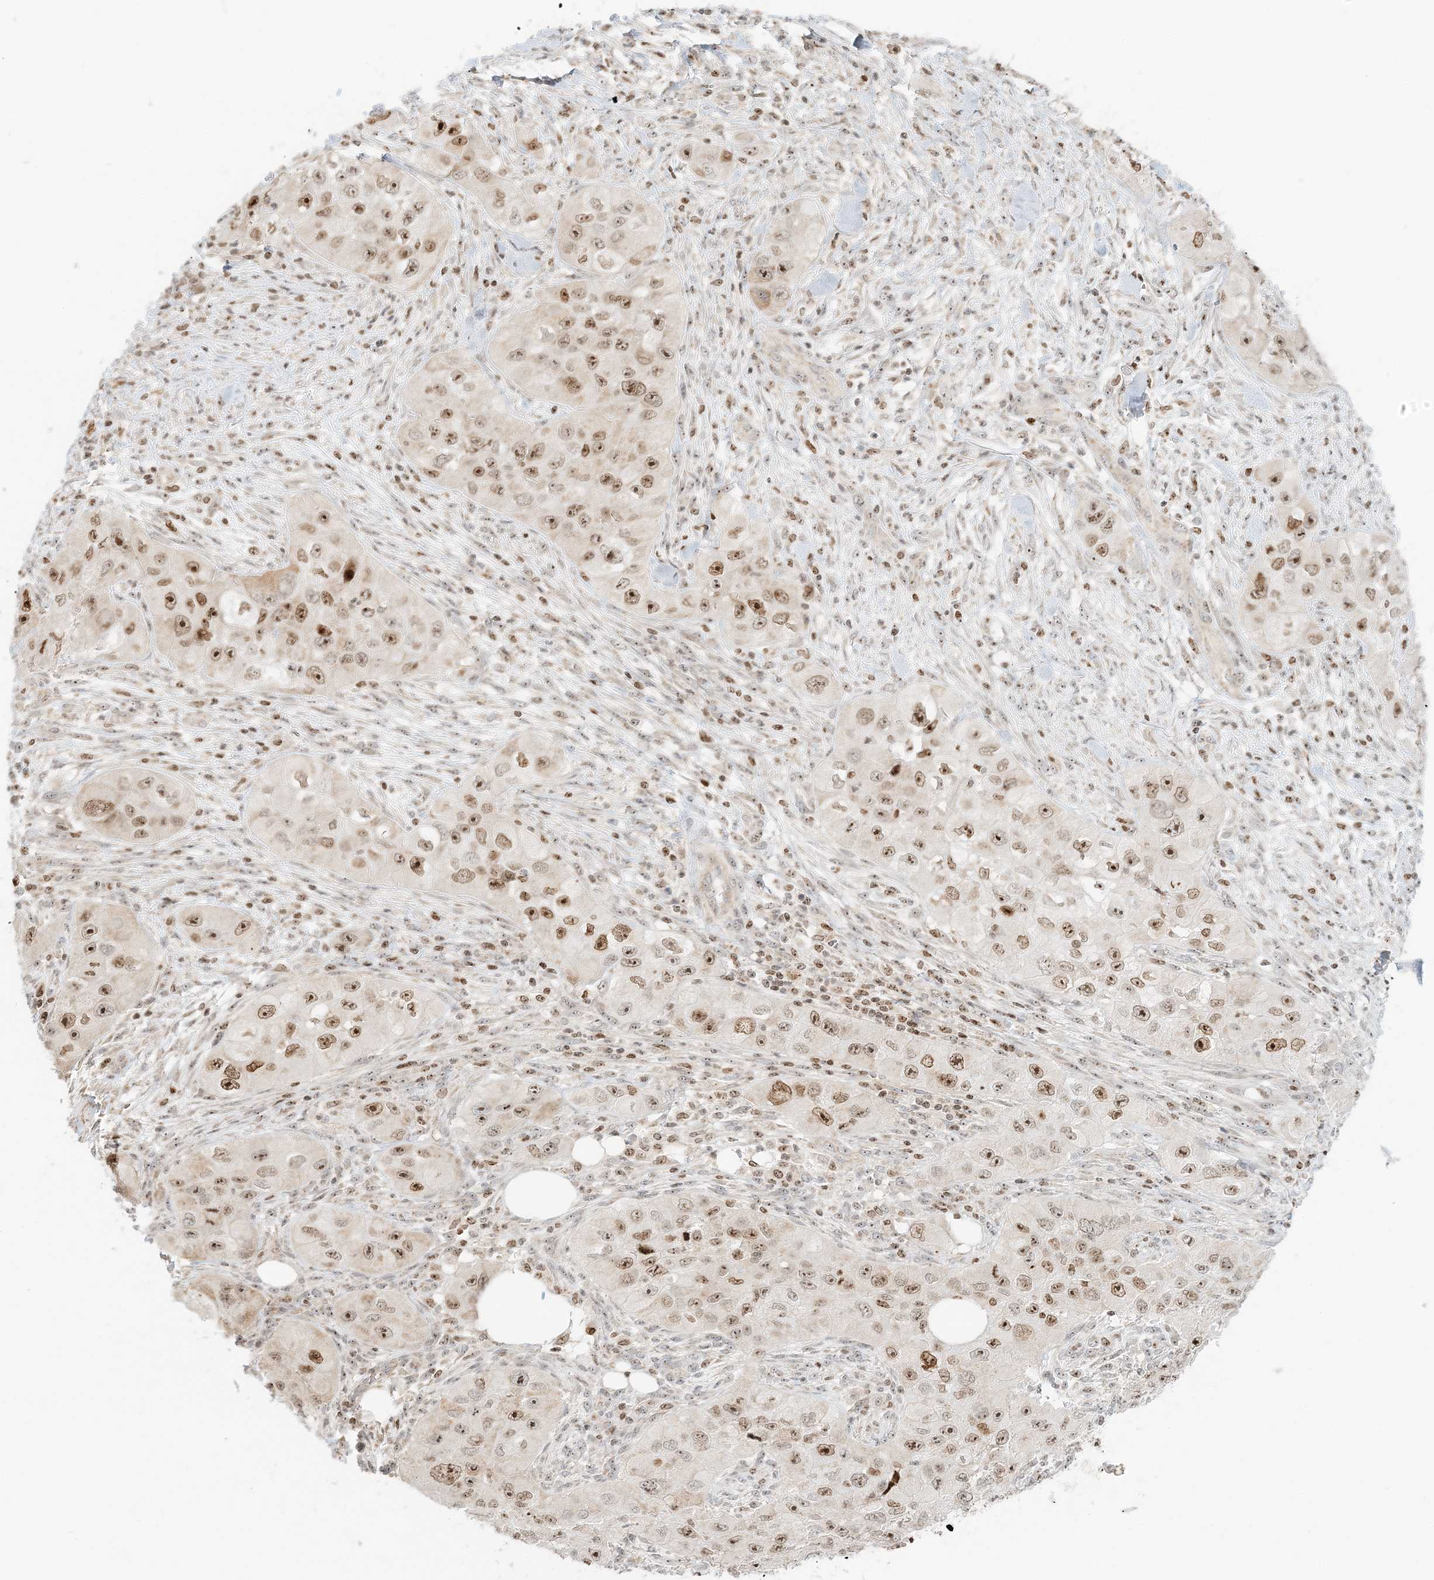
{"staining": {"intensity": "moderate", "quantity": ">75%", "location": "nuclear"}, "tissue": "skin cancer", "cell_type": "Tumor cells", "image_type": "cancer", "snomed": [{"axis": "morphology", "description": "Squamous cell carcinoma, NOS"}, {"axis": "topography", "description": "Skin"}, {"axis": "topography", "description": "Subcutis"}], "caption": "Immunohistochemical staining of human skin squamous cell carcinoma displays medium levels of moderate nuclear positivity in approximately >75% of tumor cells. The protein is shown in brown color, while the nuclei are stained blue.", "gene": "UBE2F", "patient": {"sex": "male", "age": 73}}